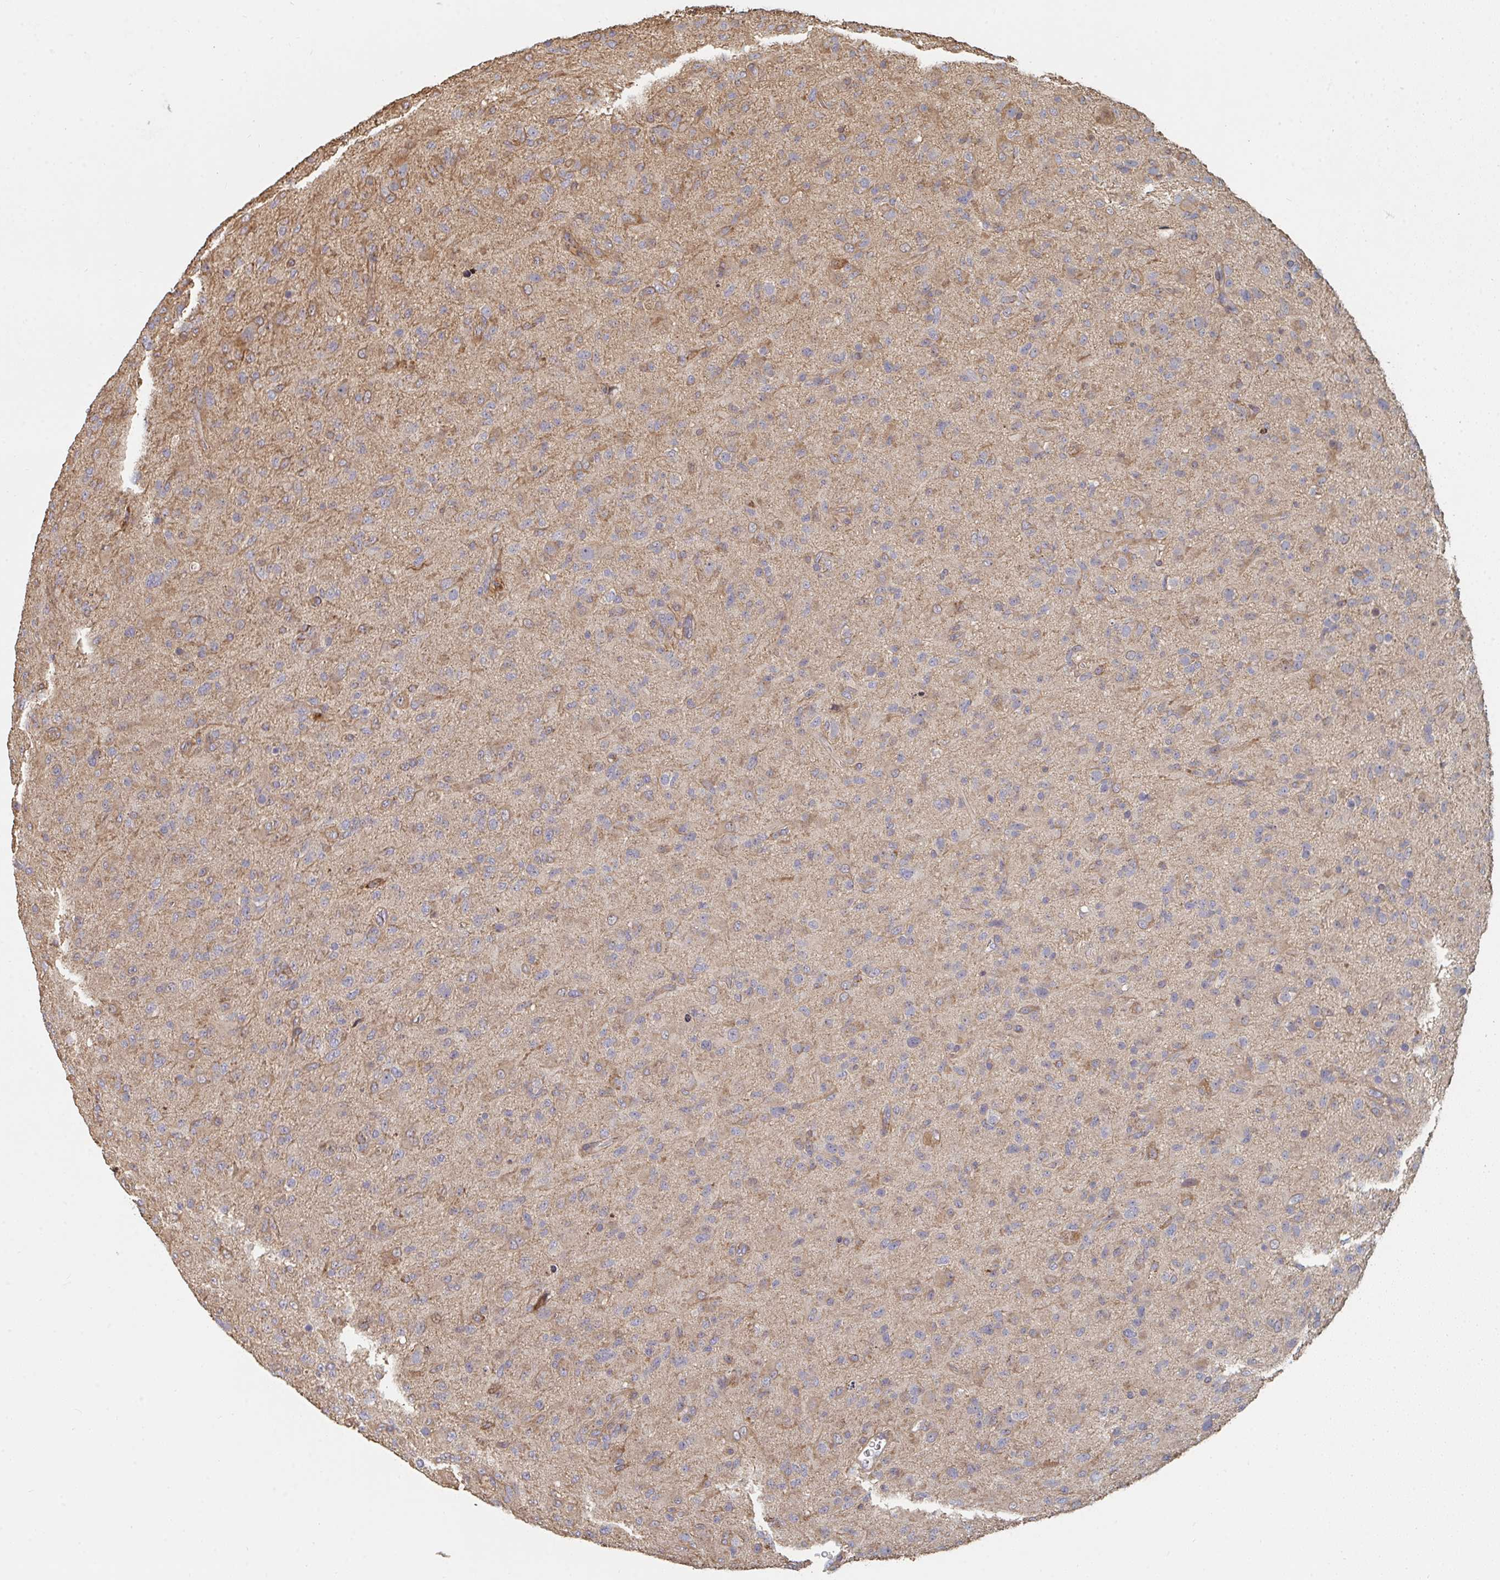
{"staining": {"intensity": "negative", "quantity": "none", "location": "none"}, "tissue": "glioma", "cell_type": "Tumor cells", "image_type": "cancer", "snomed": [{"axis": "morphology", "description": "Glioma, malignant, Low grade"}, {"axis": "topography", "description": "Brain"}], "caption": "A high-resolution photomicrograph shows immunohistochemistry (IHC) staining of glioma, which shows no significant staining in tumor cells.", "gene": "PTEN", "patient": {"sex": "male", "age": 65}}